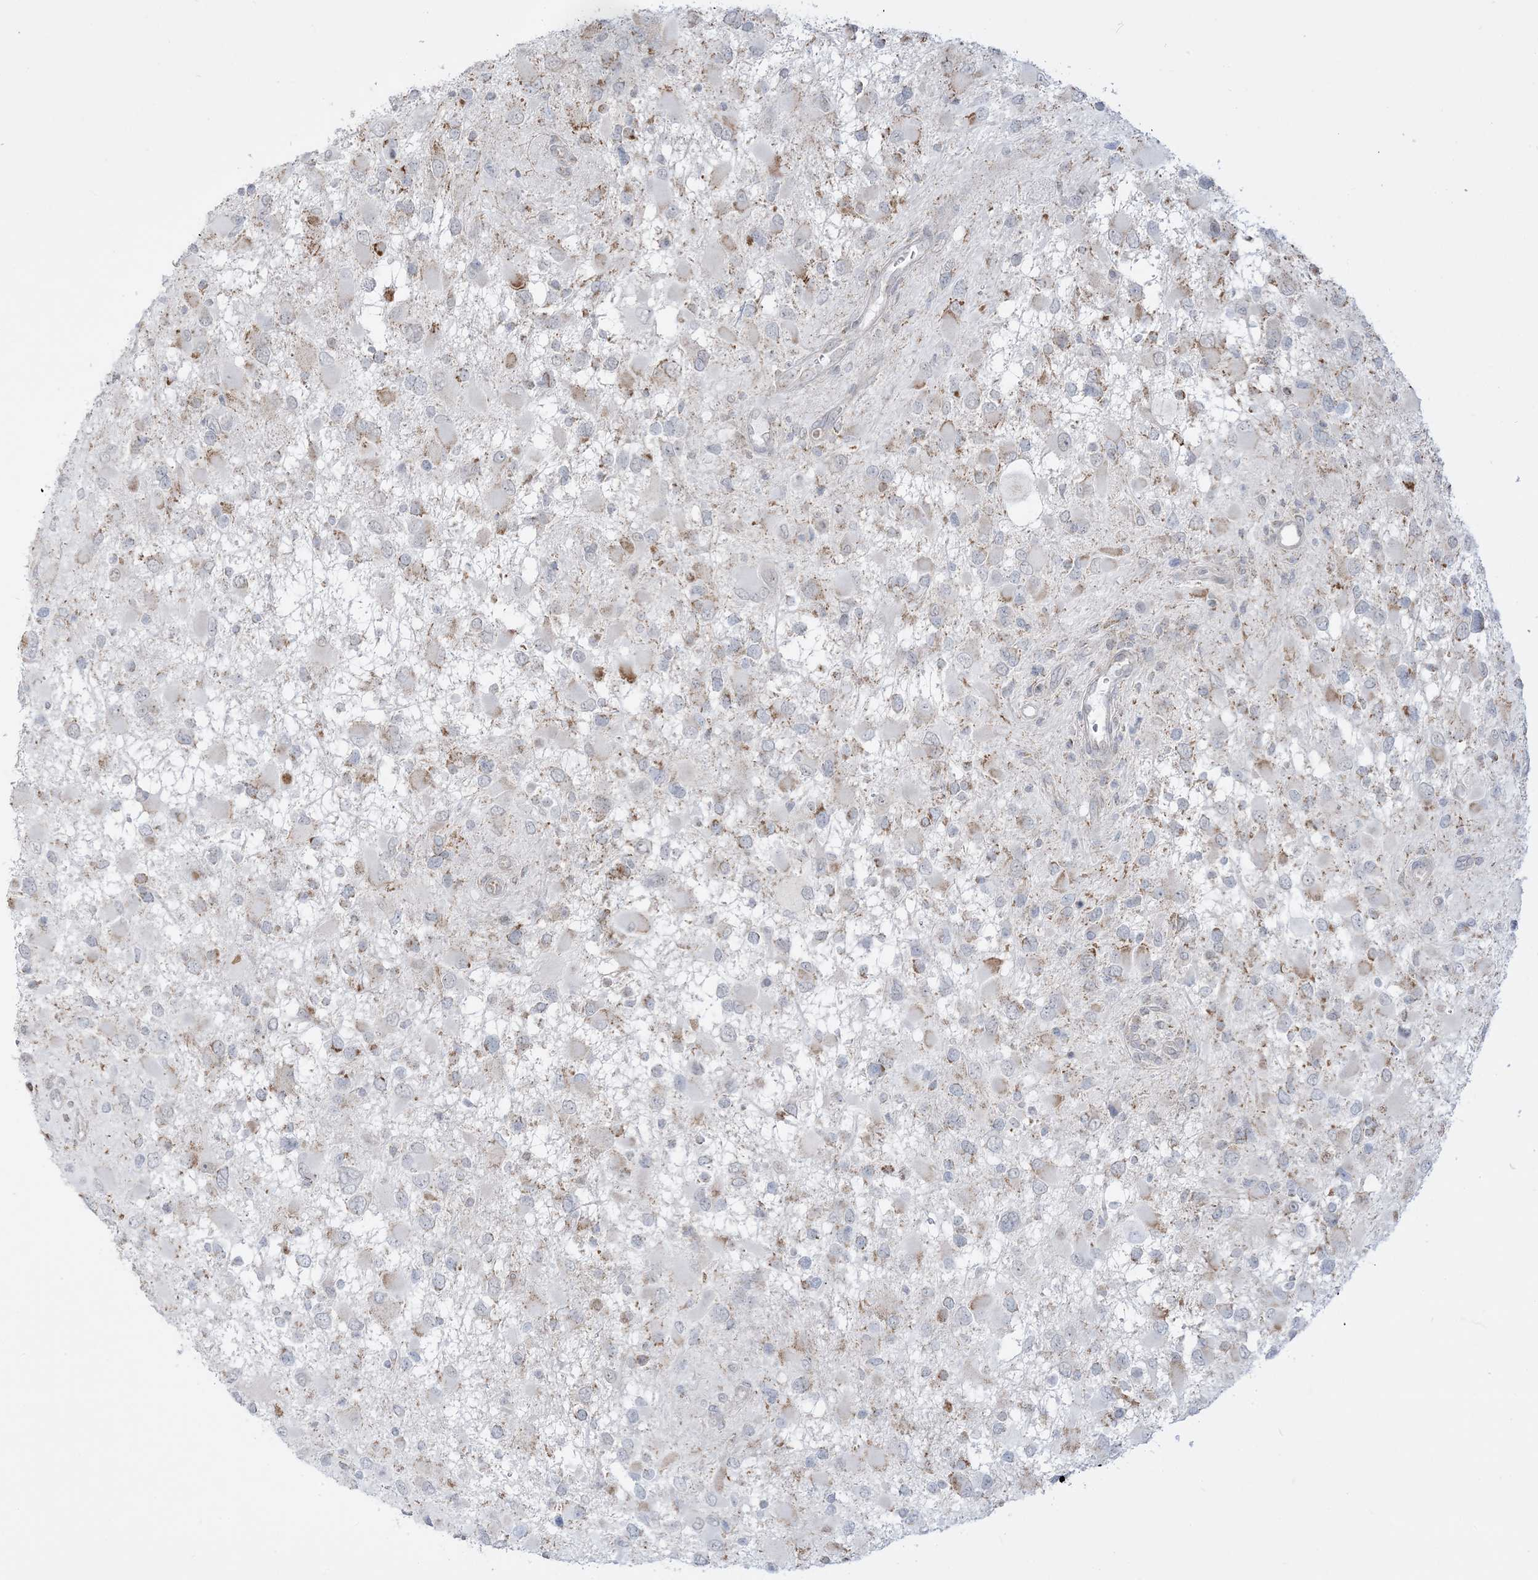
{"staining": {"intensity": "moderate", "quantity": "<25%", "location": "cytoplasmic/membranous"}, "tissue": "glioma", "cell_type": "Tumor cells", "image_type": "cancer", "snomed": [{"axis": "morphology", "description": "Glioma, malignant, High grade"}, {"axis": "topography", "description": "Brain"}], "caption": "Immunohistochemistry (IHC) micrograph of neoplastic tissue: glioma stained using IHC displays low levels of moderate protein expression localized specifically in the cytoplasmic/membranous of tumor cells, appearing as a cytoplasmic/membranous brown color.", "gene": "KANSL3", "patient": {"sex": "male", "age": 53}}